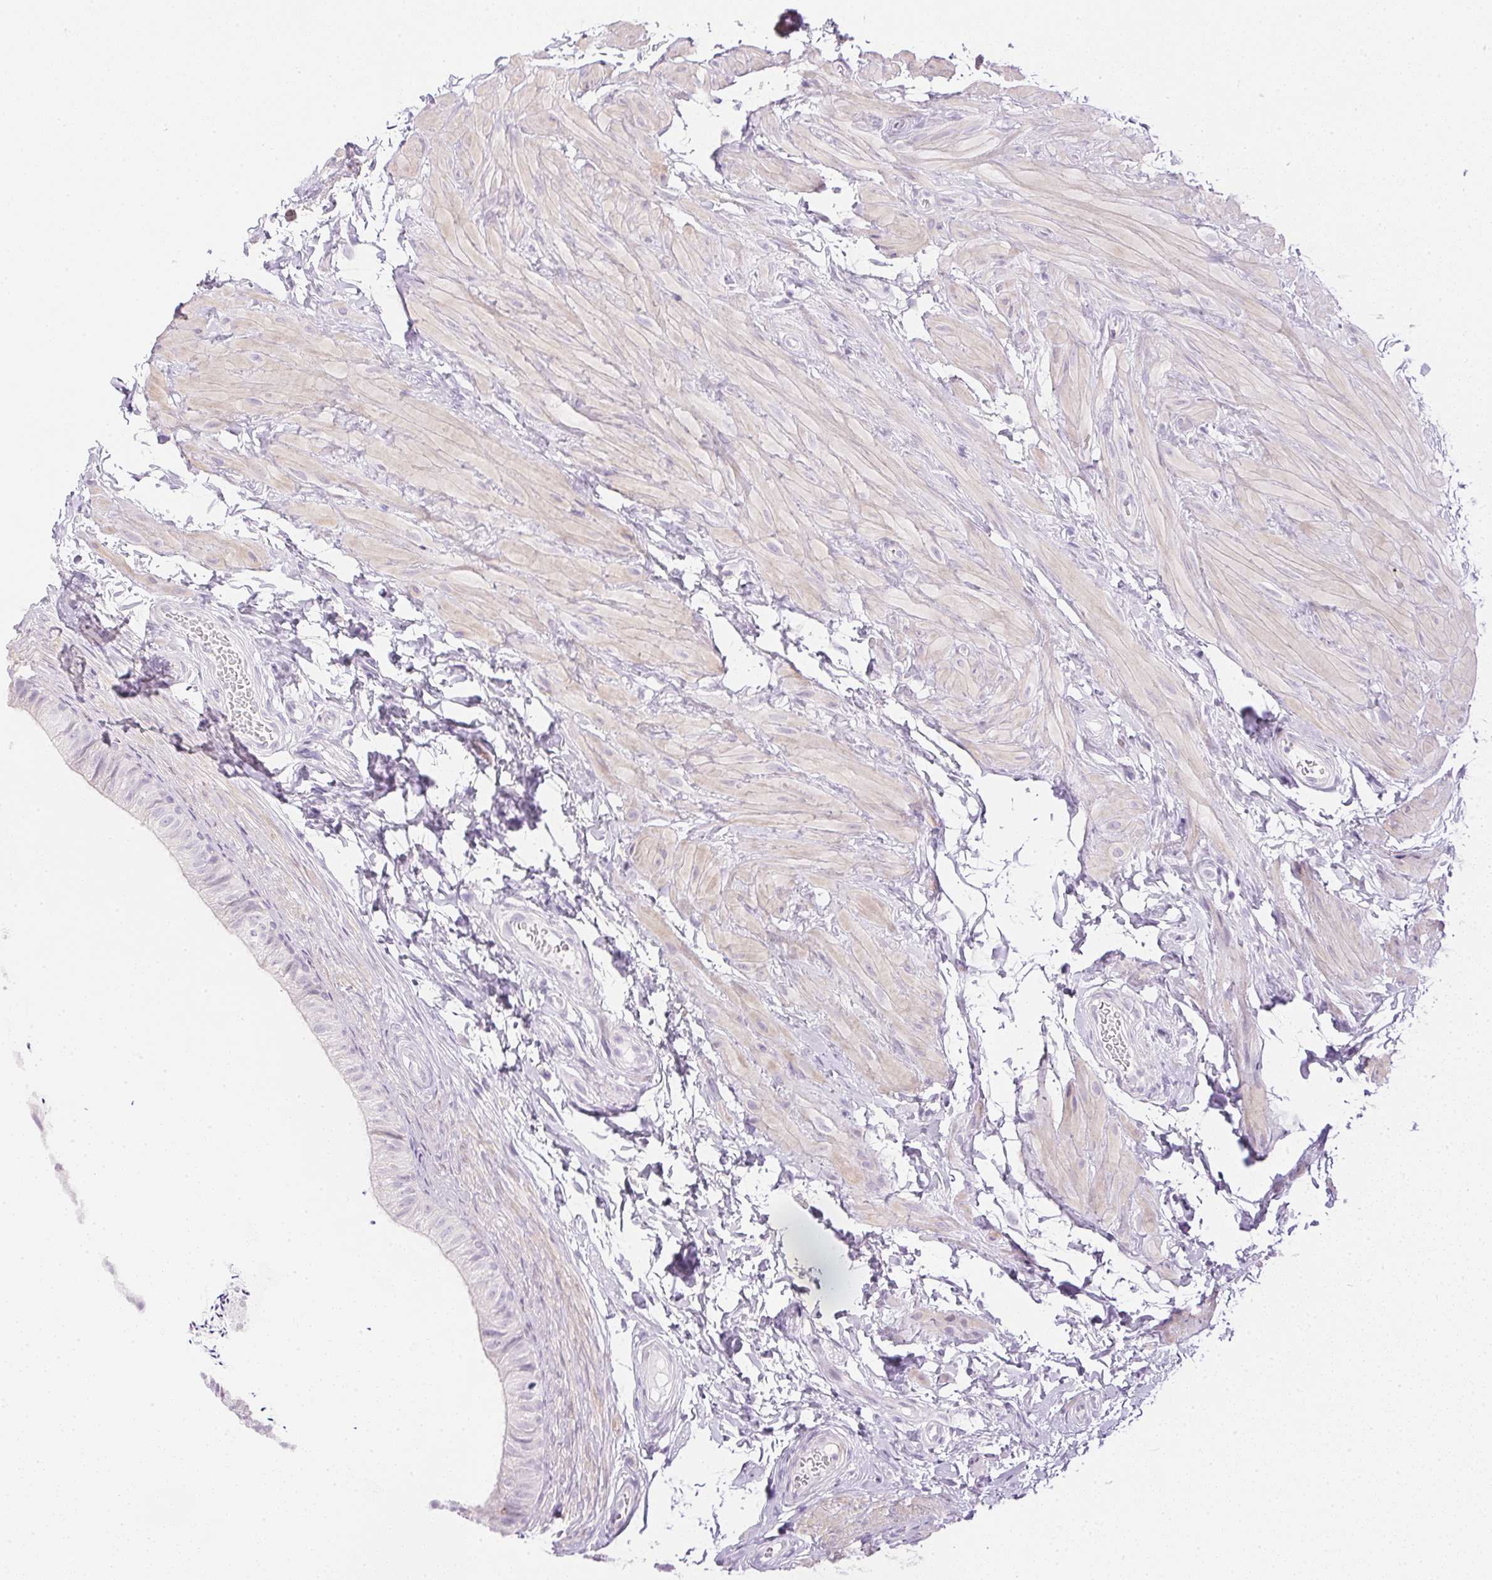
{"staining": {"intensity": "negative", "quantity": "none", "location": "none"}, "tissue": "epididymis", "cell_type": "Glandular cells", "image_type": "normal", "snomed": [{"axis": "morphology", "description": "Normal tissue, NOS"}, {"axis": "topography", "description": "Epididymis, spermatic cord, NOS"}, {"axis": "topography", "description": "Epididymis"}, {"axis": "topography", "description": "Peripheral nerve tissue"}], "caption": "Normal epididymis was stained to show a protein in brown. There is no significant staining in glandular cells.", "gene": "CTRL", "patient": {"sex": "male", "age": 29}}